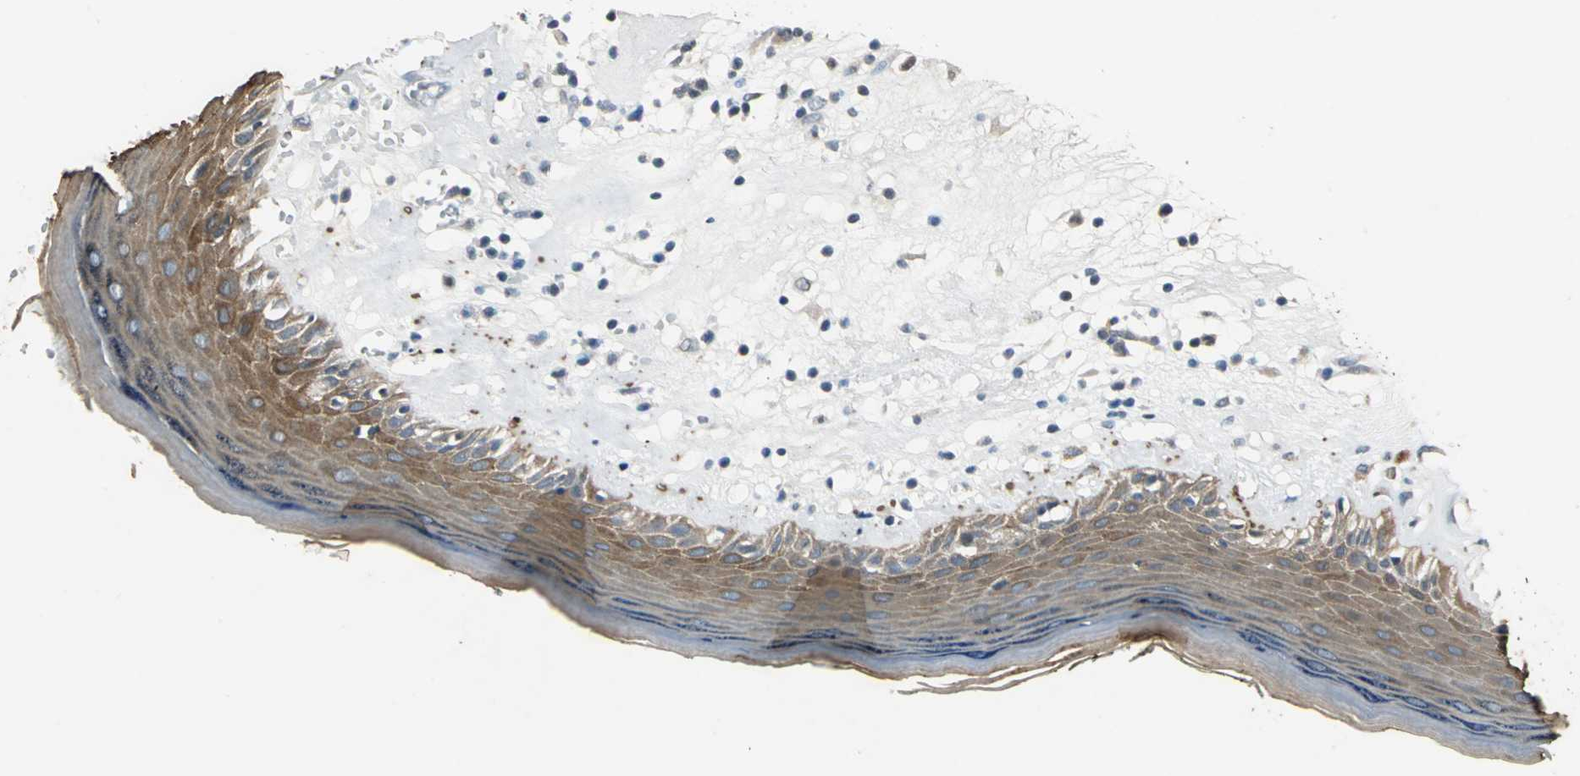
{"staining": {"intensity": "moderate", "quantity": "25%-75%", "location": "cytoplasmic/membranous"}, "tissue": "skin", "cell_type": "Epidermal cells", "image_type": "normal", "snomed": [{"axis": "morphology", "description": "Normal tissue, NOS"}, {"axis": "morphology", "description": "Inflammation, NOS"}, {"axis": "topography", "description": "Vulva"}], "caption": "Protein analysis of benign skin displays moderate cytoplasmic/membranous positivity in about 25%-75% of epidermal cells. (IHC, brightfield microscopy, high magnification).", "gene": "JADE3", "patient": {"sex": "female", "age": 84}}